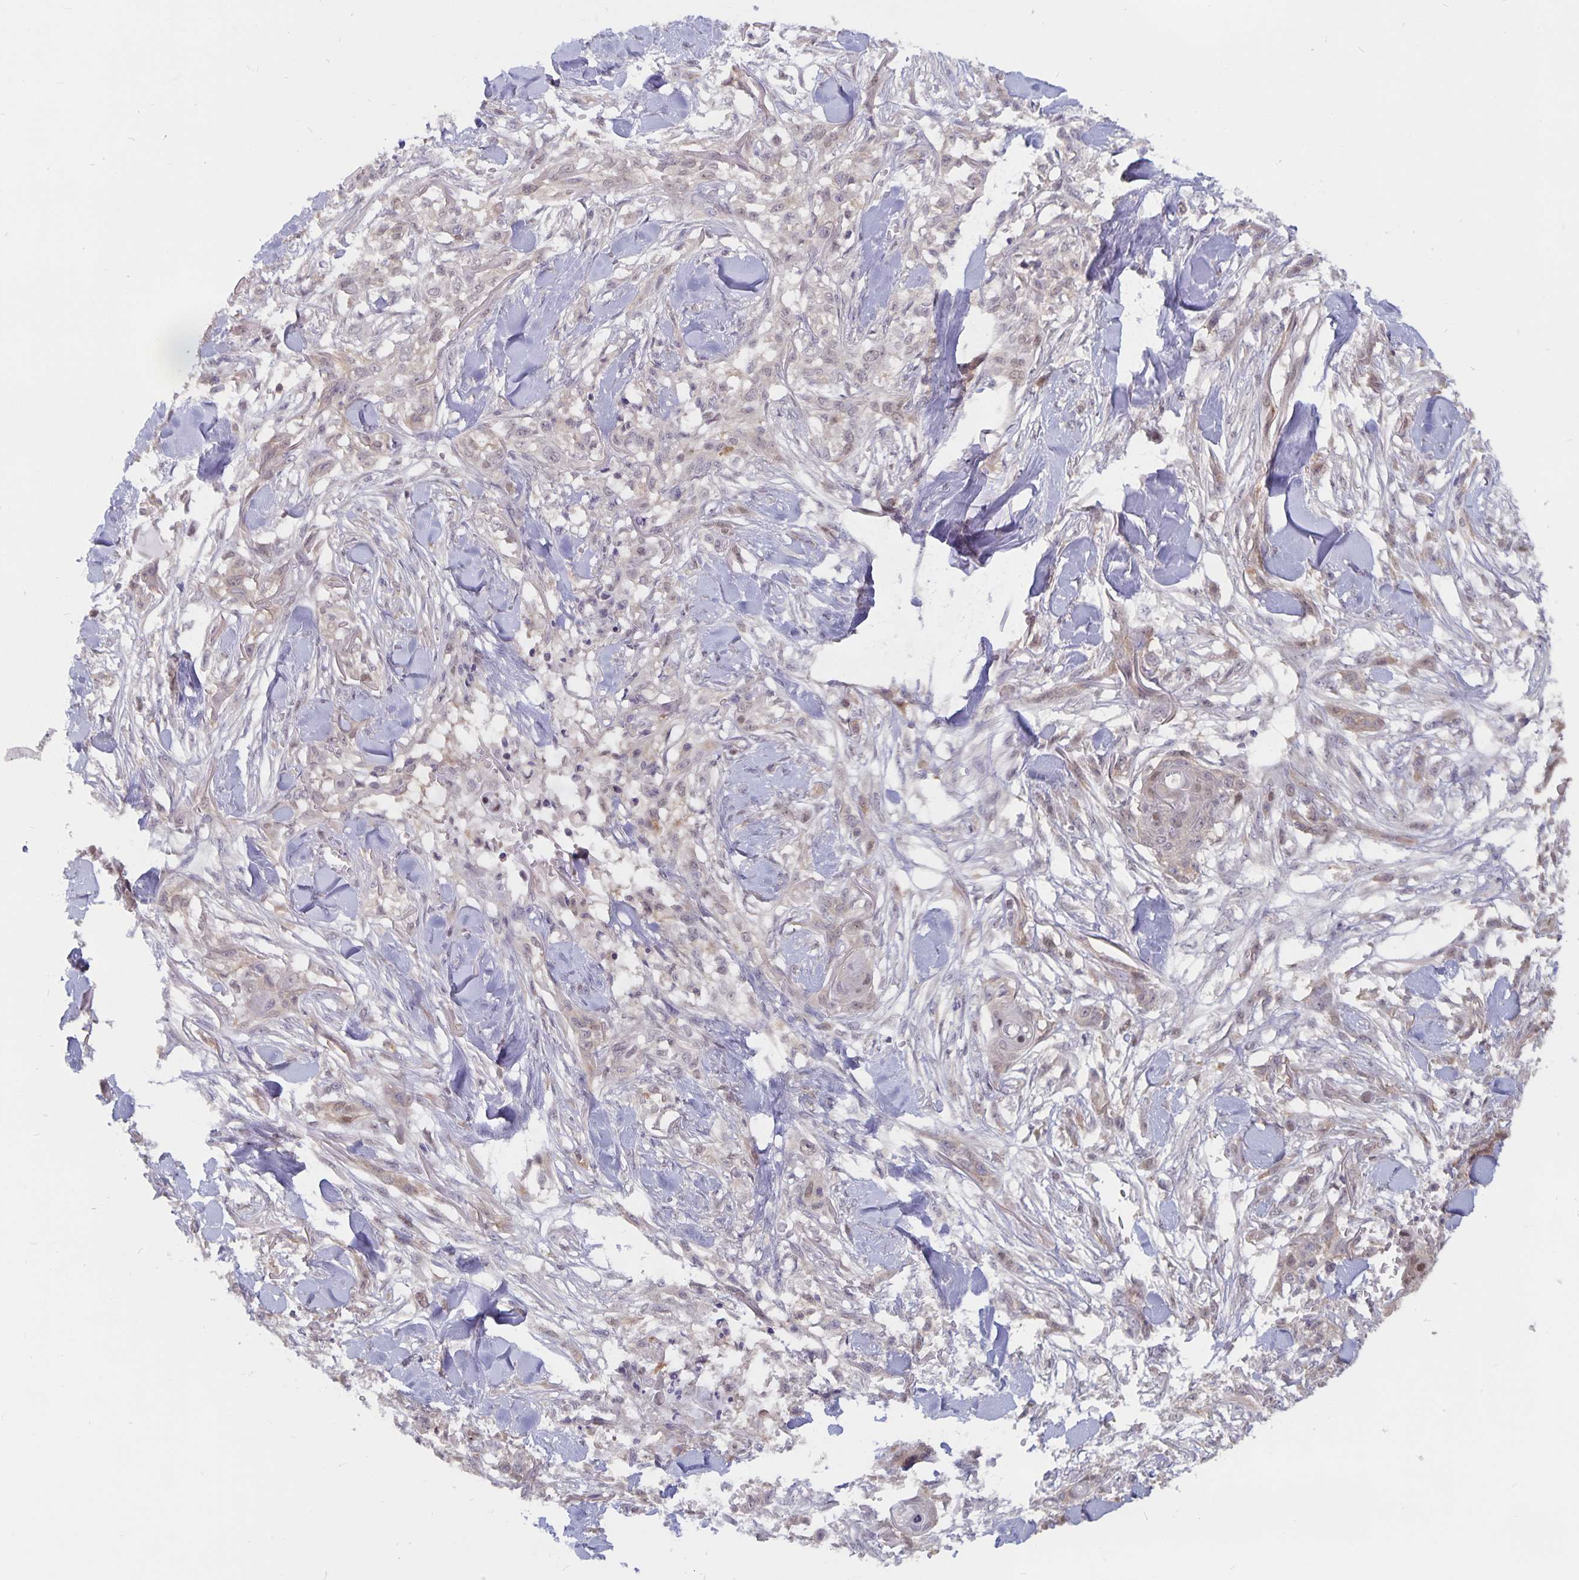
{"staining": {"intensity": "negative", "quantity": "none", "location": "none"}, "tissue": "skin cancer", "cell_type": "Tumor cells", "image_type": "cancer", "snomed": [{"axis": "morphology", "description": "Squamous cell carcinoma, NOS"}, {"axis": "topography", "description": "Skin"}], "caption": "Skin cancer stained for a protein using immunohistochemistry (IHC) shows no expression tumor cells.", "gene": "BAG6", "patient": {"sex": "female", "age": 59}}